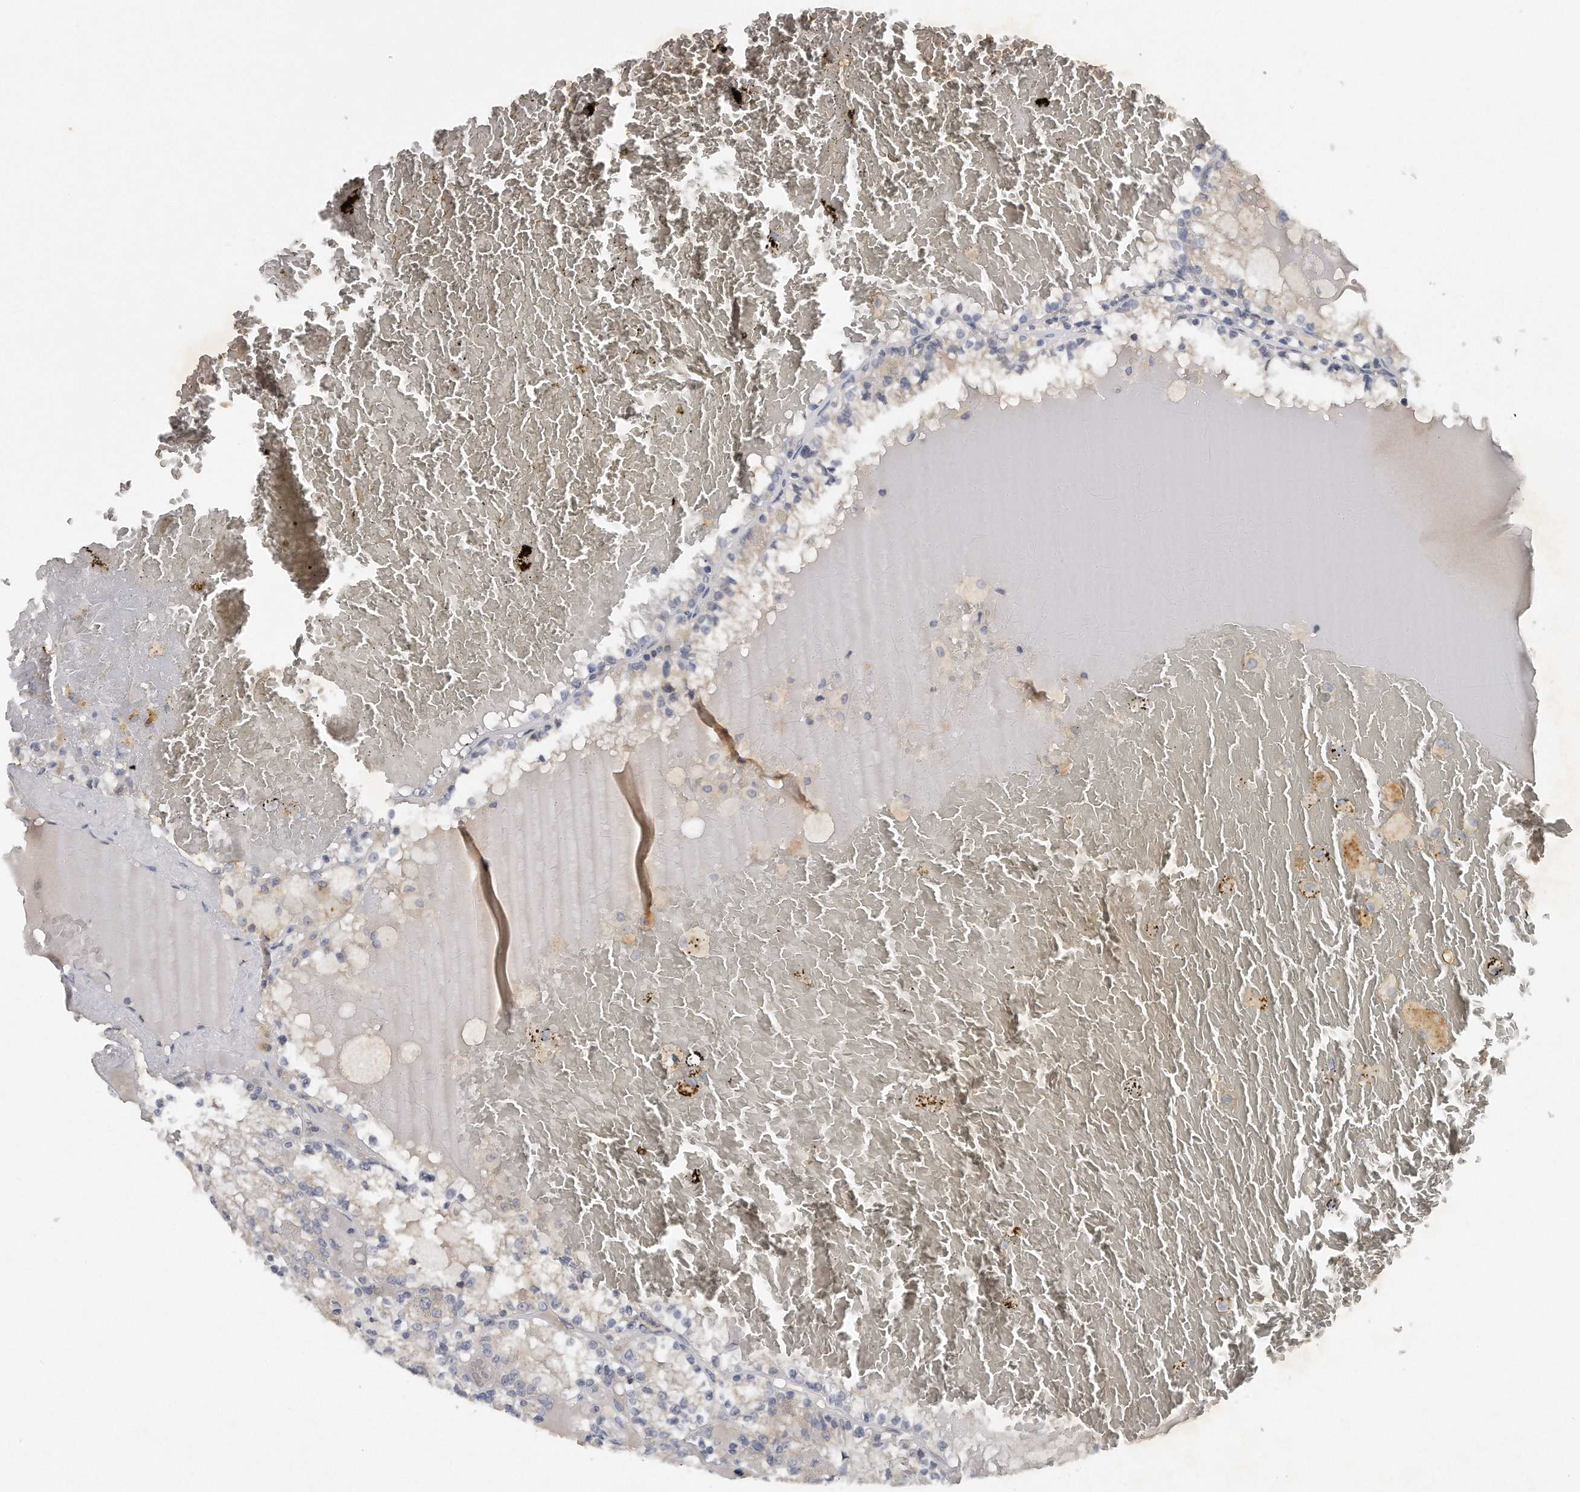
{"staining": {"intensity": "negative", "quantity": "none", "location": "none"}, "tissue": "renal cancer", "cell_type": "Tumor cells", "image_type": "cancer", "snomed": [{"axis": "morphology", "description": "Adenocarcinoma, NOS"}, {"axis": "topography", "description": "Kidney"}], "caption": "This is an immunohistochemistry photomicrograph of human adenocarcinoma (renal). There is no staining in tumor cells.", "gene": "TRAPPC14", "patient": {"sex": "female", "age": 56}}